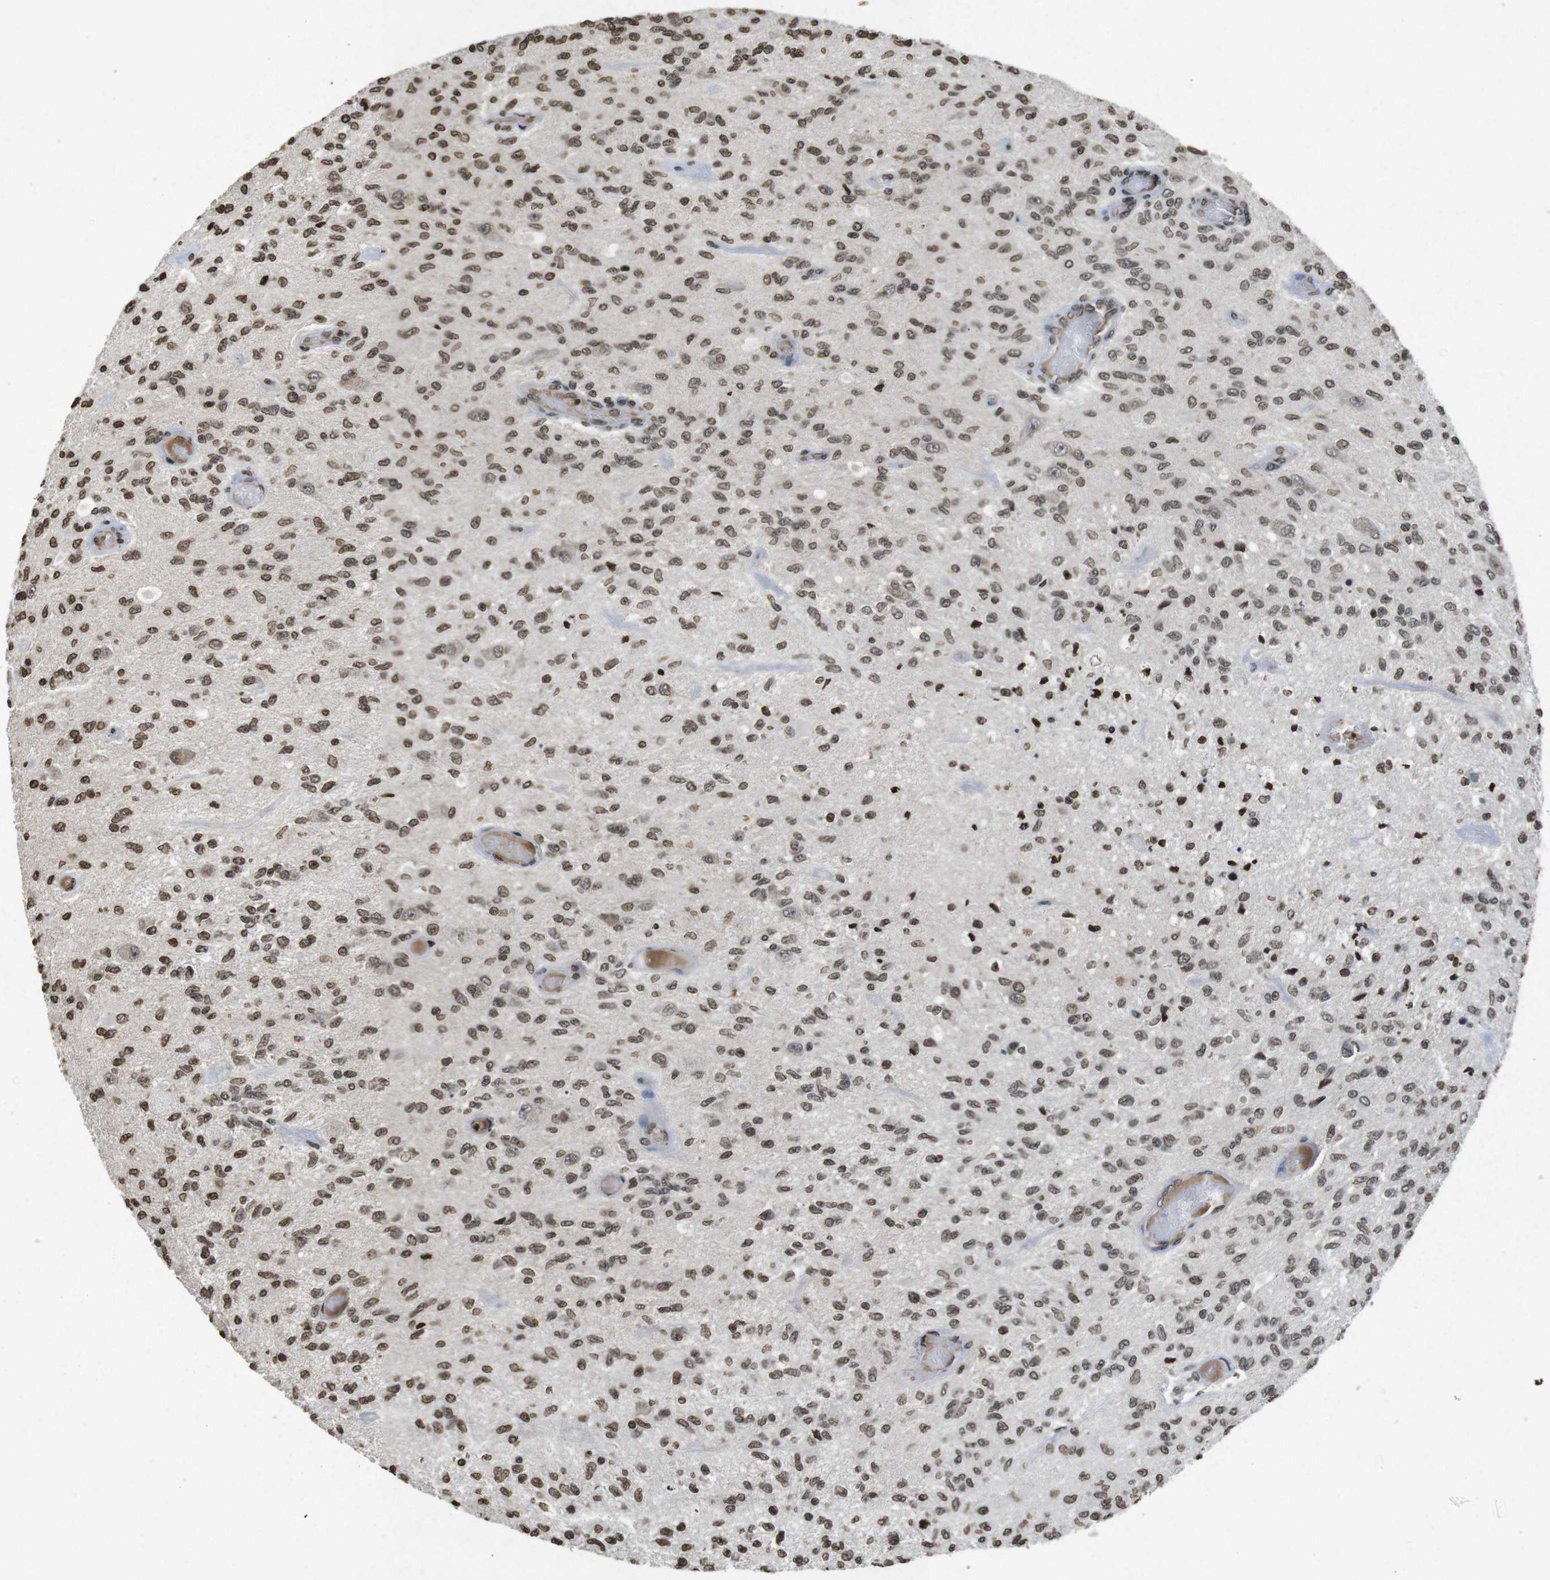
{"staining": {"intensity": "moderate", "quantity": ">75%", "location": "nuclear"}, "tissue": "glioma", "cell_type": "Tumor cells", "image_type": "cancer", "snomed": [{"axis": "morphology", "description": "Normal tissue, NOS"}, {"axis": "morphology", "description": "Glioma, malignant, High grade"}, {"axis": "topography", "description": "Cerebral cortex"}], "caption": "Protein analysis of malignant glioma (high-grade) tissue exhibits moderate nuclear positivity in approximately >75% of tumor cells.", "gene": "FOXA3", "patient": {"sex": "male", "age": 77}}